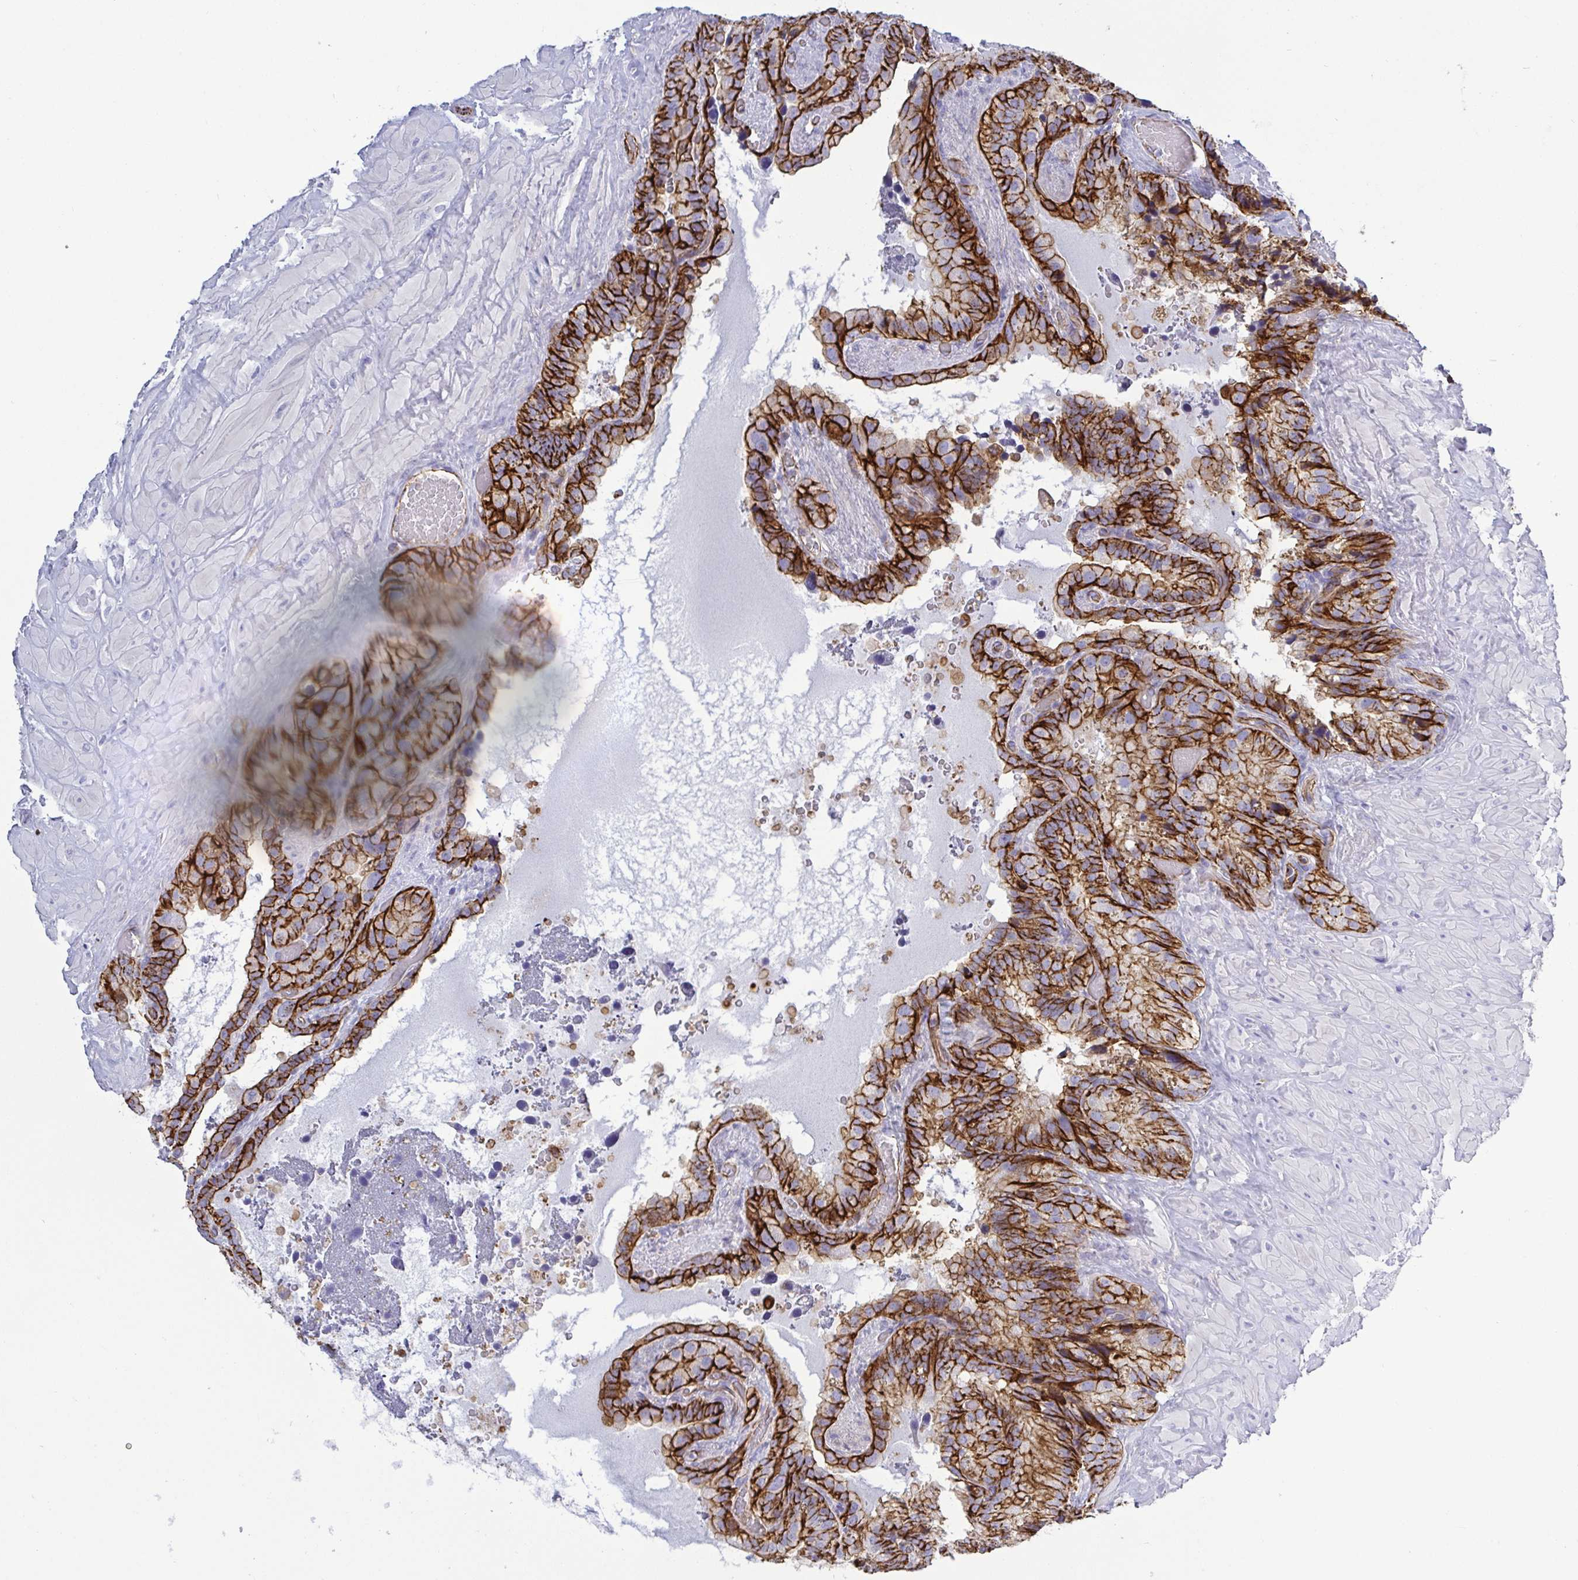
{"staining": {"intensity": "strong", "quantity": "25%-75%", "location": "cytoplasmic/membranous"}, "tissue": "seminal vesicle", "cell_type": "Glandular cells", "image_type": "normal", "snomed": [{"axis": "morphology", "description": "Normal tissue, NOS"}, {"axis": "topography", "description": "Seminal veicle"}], "caption": "Immunohistochemical staining of benign seminal vesicle demonstrates 25%-75% levels of strong cytoplasmic/membranous protein positivity in approximately 25%-75% of glandular cells.", "gene": "LIMA1", "patient": {"sex": "male", "age": 60}}